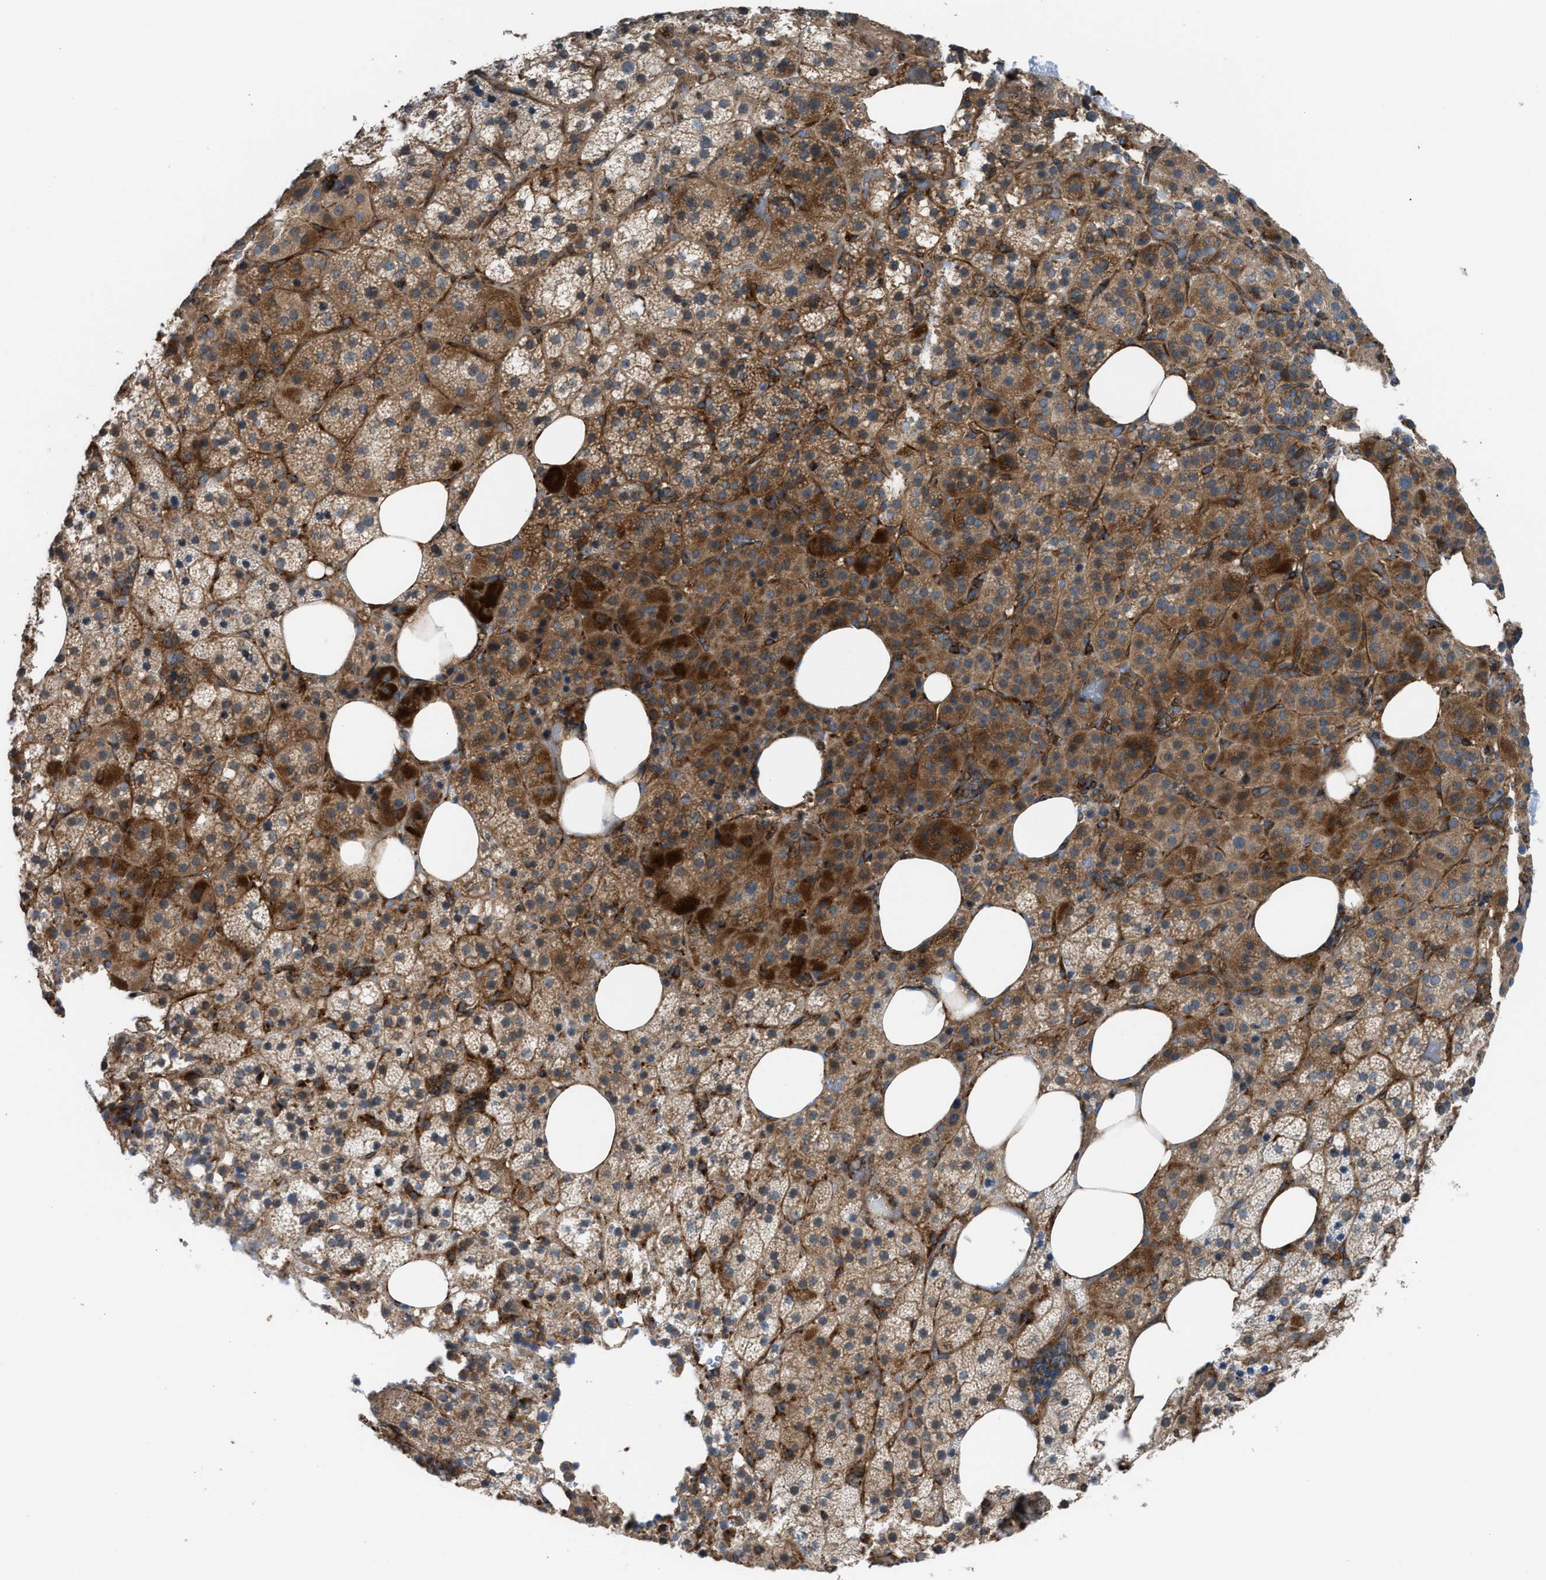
{"staining": {"intensity": "moderate", "quantity": ">75%", "location": "cytoplasmic/membranous"}, "tissue": "adrenal gland", "cell_type": "Glandular cells", "image_type": "normal", "snomed": [{"axis": "morphology", "description": "Normal tissue, NOS"}, {"axis": "topography", "description": "Adrenal gland"}], "caption": "The photomicrograph reveals immunohistochemical staining of unremarkable adrenal gland. There is moderate cytoplasmic/membranous positivity is identified in approximately >75% of glandular cells. The protein is shown in brown color, while the nuclei are stained blue.", "gene": "SLC10A3", "patient": {"sex": "female", "age": 59}}